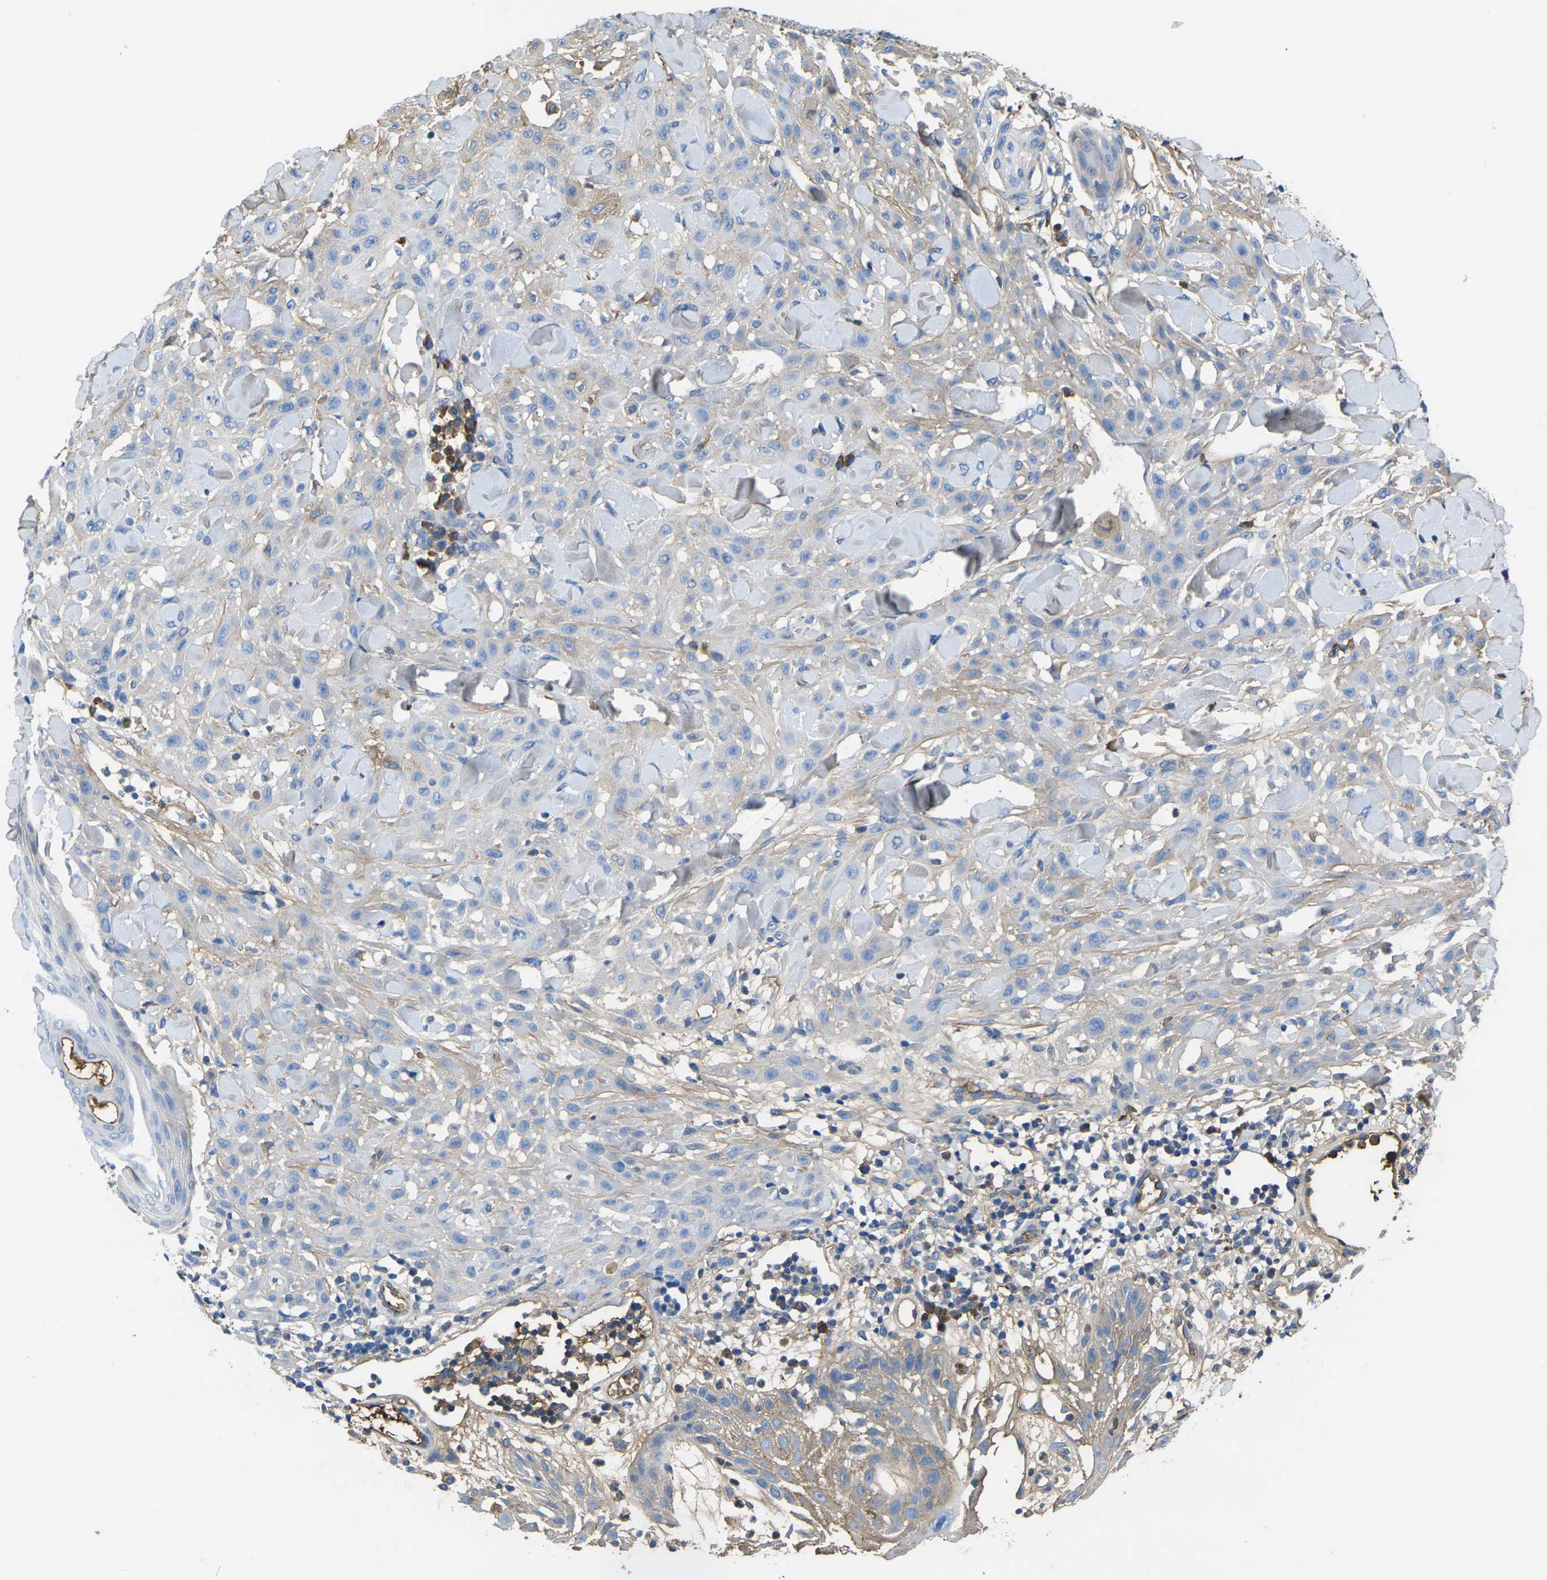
{"staining": {"intensity": "weak", "quantity": "<25%", "location": "cytoplasmic/membranous"}, "tissue": "skin cancer", "cell_type": "Tumor cells", "image_type": "cancer", "snomed": [{"axis": "morphology", "description": "Squamous cell carcinoma, NOS"}, {"axis": "topography", "description": "Skin"}], "caption": "A photomicrograph of squamous cell carcinoma (skin) stained for a protein reveals no brown staining in tumor cells.", "gene": "GREM2", "patient": {"sex": "male", "age": 24}}